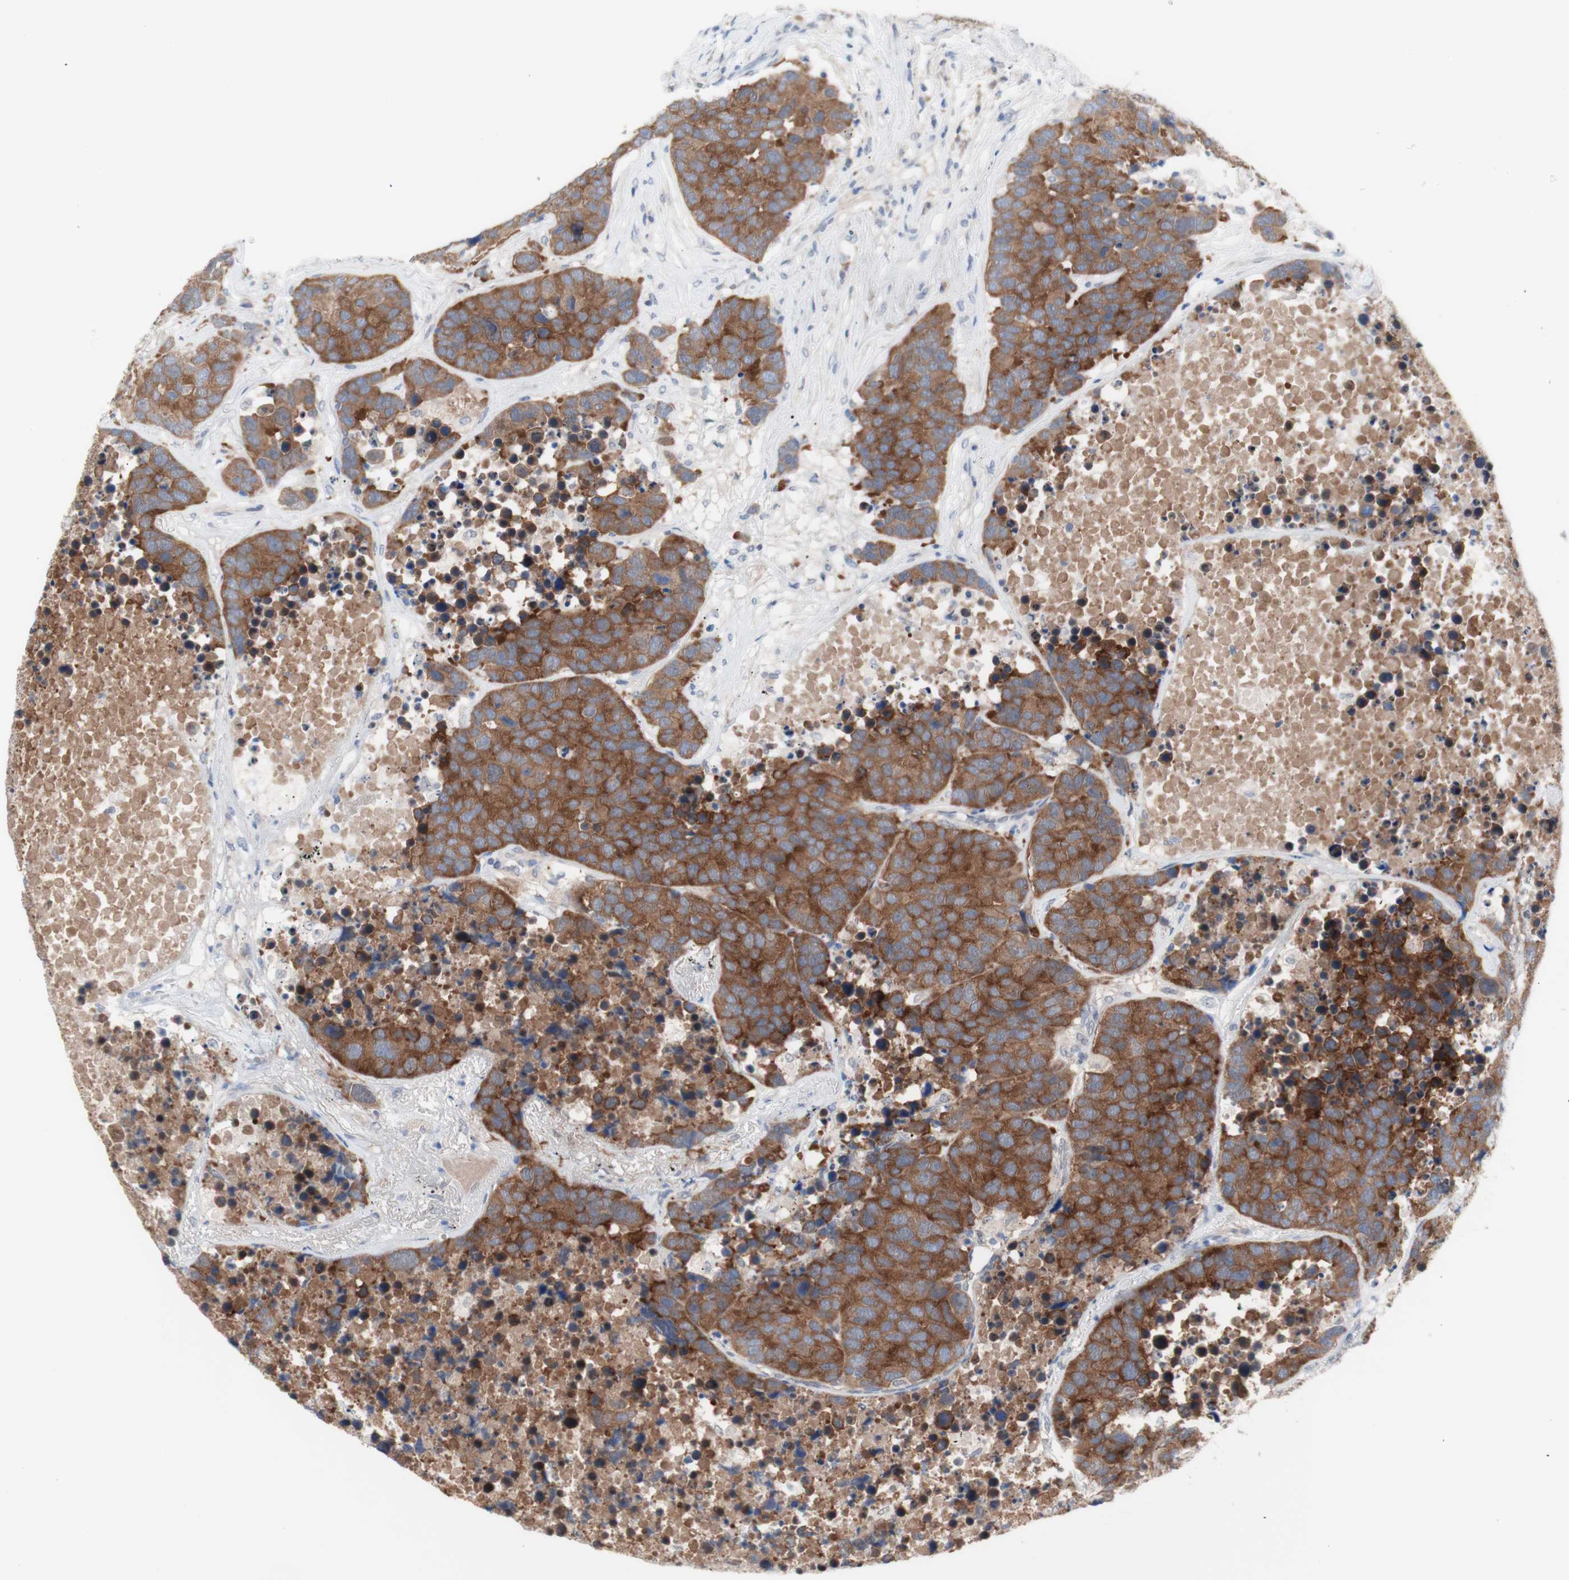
{"staining": {"intensity": "strong", "quantity": ">75%", "location": "cytoplasmic/membranous"}, "tissue": "carcinoid", "cell_type": "Tumor cells", "image_type": "cancer", "snomed": [{"axis": "morphology", "description": "Carcinoid, malignant, NOS"}, {"axis": "topography", "description": "Lung"}], "caption": "A histopathology image of carcinoid (malignant) stained for a protein exhibits strong cytoplasmic/membranous brown staining in tumor cells.", "gene": "PRMT5", "patient": {"sex": "male", "age": 60}}